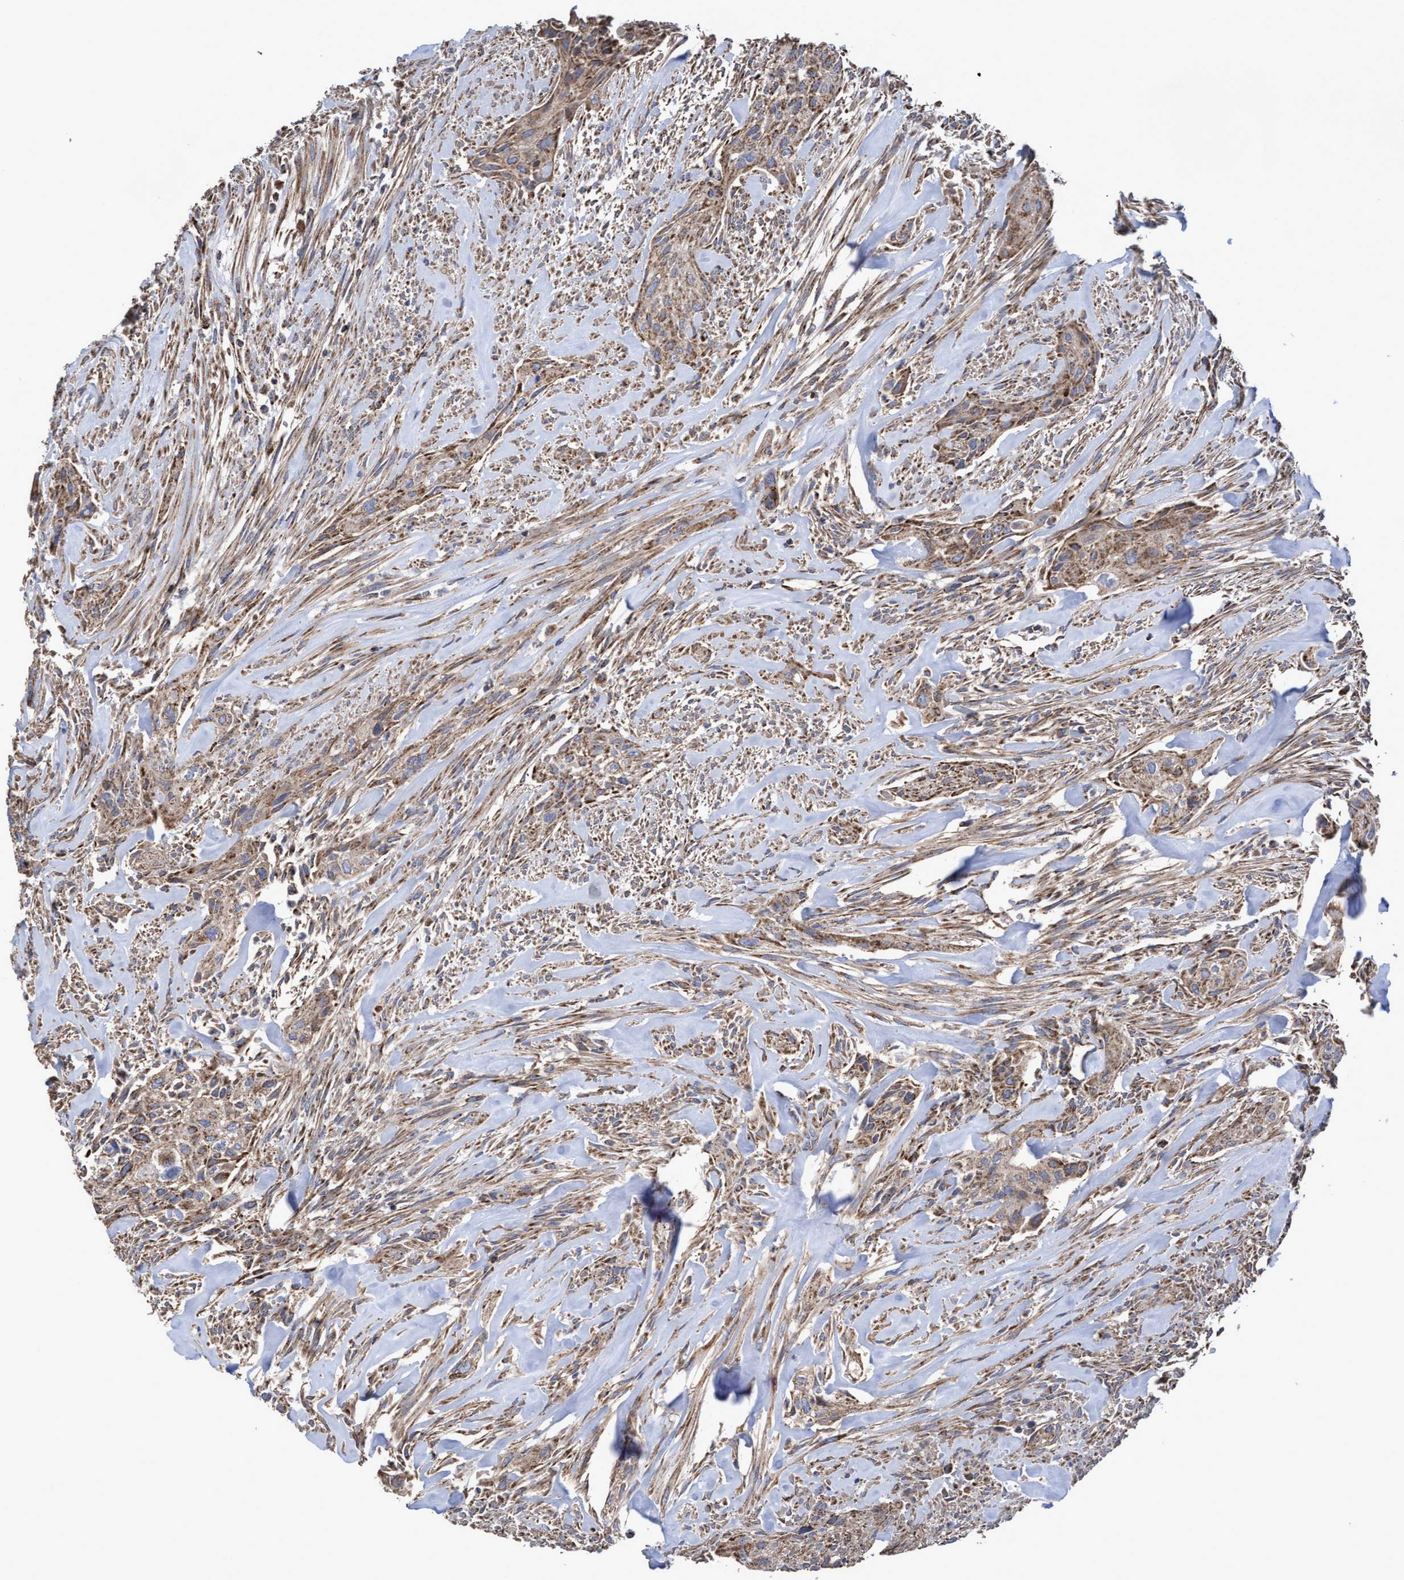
{"staining": {"intensity": "moderate", "quantity": ">75%", "location": "cytoplasmic/membranous"}, "tissue": "urothelial cancer", "cell_type": "Tumor cells", "image_type": "cancer", "snomed": [{"axis": "morphology", "description": "Urothelial carcinoma, Low grade"}, {"axis": "morphology", "description": "Urothelial carcinoma, High grade"}, {"axis": "topography", "description": "Urinary bladder"}], "caption": "Brown immunohistochemical staining in urothelial cancer exhibits moderate cytoplasmic/membranous positivity in about >75% of tumor cells.", "gene": "COBL", "patient": {"sex": "male", "age": 35}}